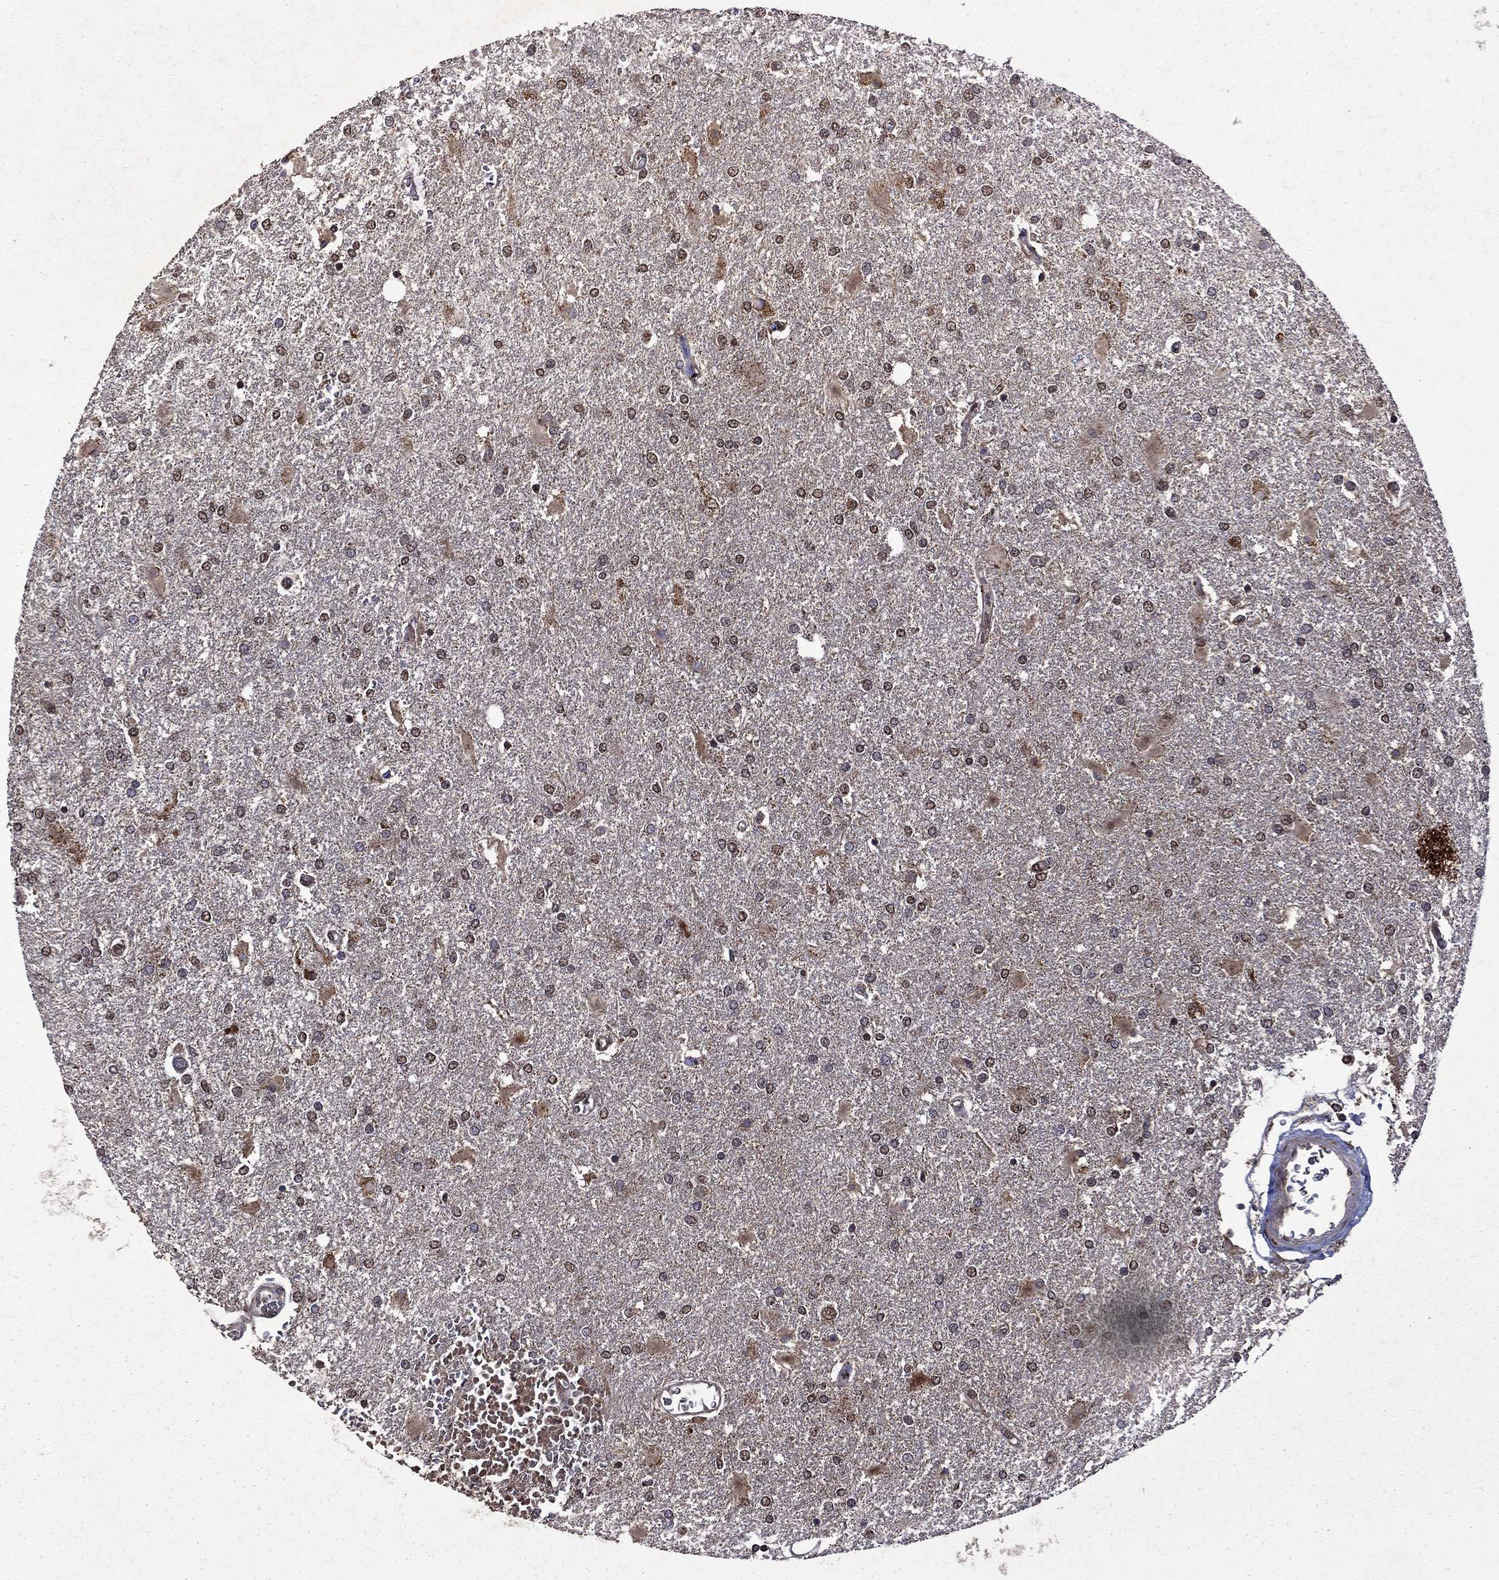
{"staining": {"intensity": "moderate", "quantity": "<25%", "location": "cytoplasmic/membranous,nuclear"}, "tissue": "glioma", "cell_type": "Tumor cells", "image_type": "cancer", "snomed": [{"axis": "morphology", "description": "Glioma, malignant, High grade"}, {"axis": "topography", "description": "Cerebral cortex"}], "caption": "Glioma stained with DAB immunohistochemistry displays low levels of moderate cytoplasmic/membranous and nuclear expression in about <25% of tumor cells.", "gene": "ITM2B", "patient": {"sex": "male", "age": 79}}